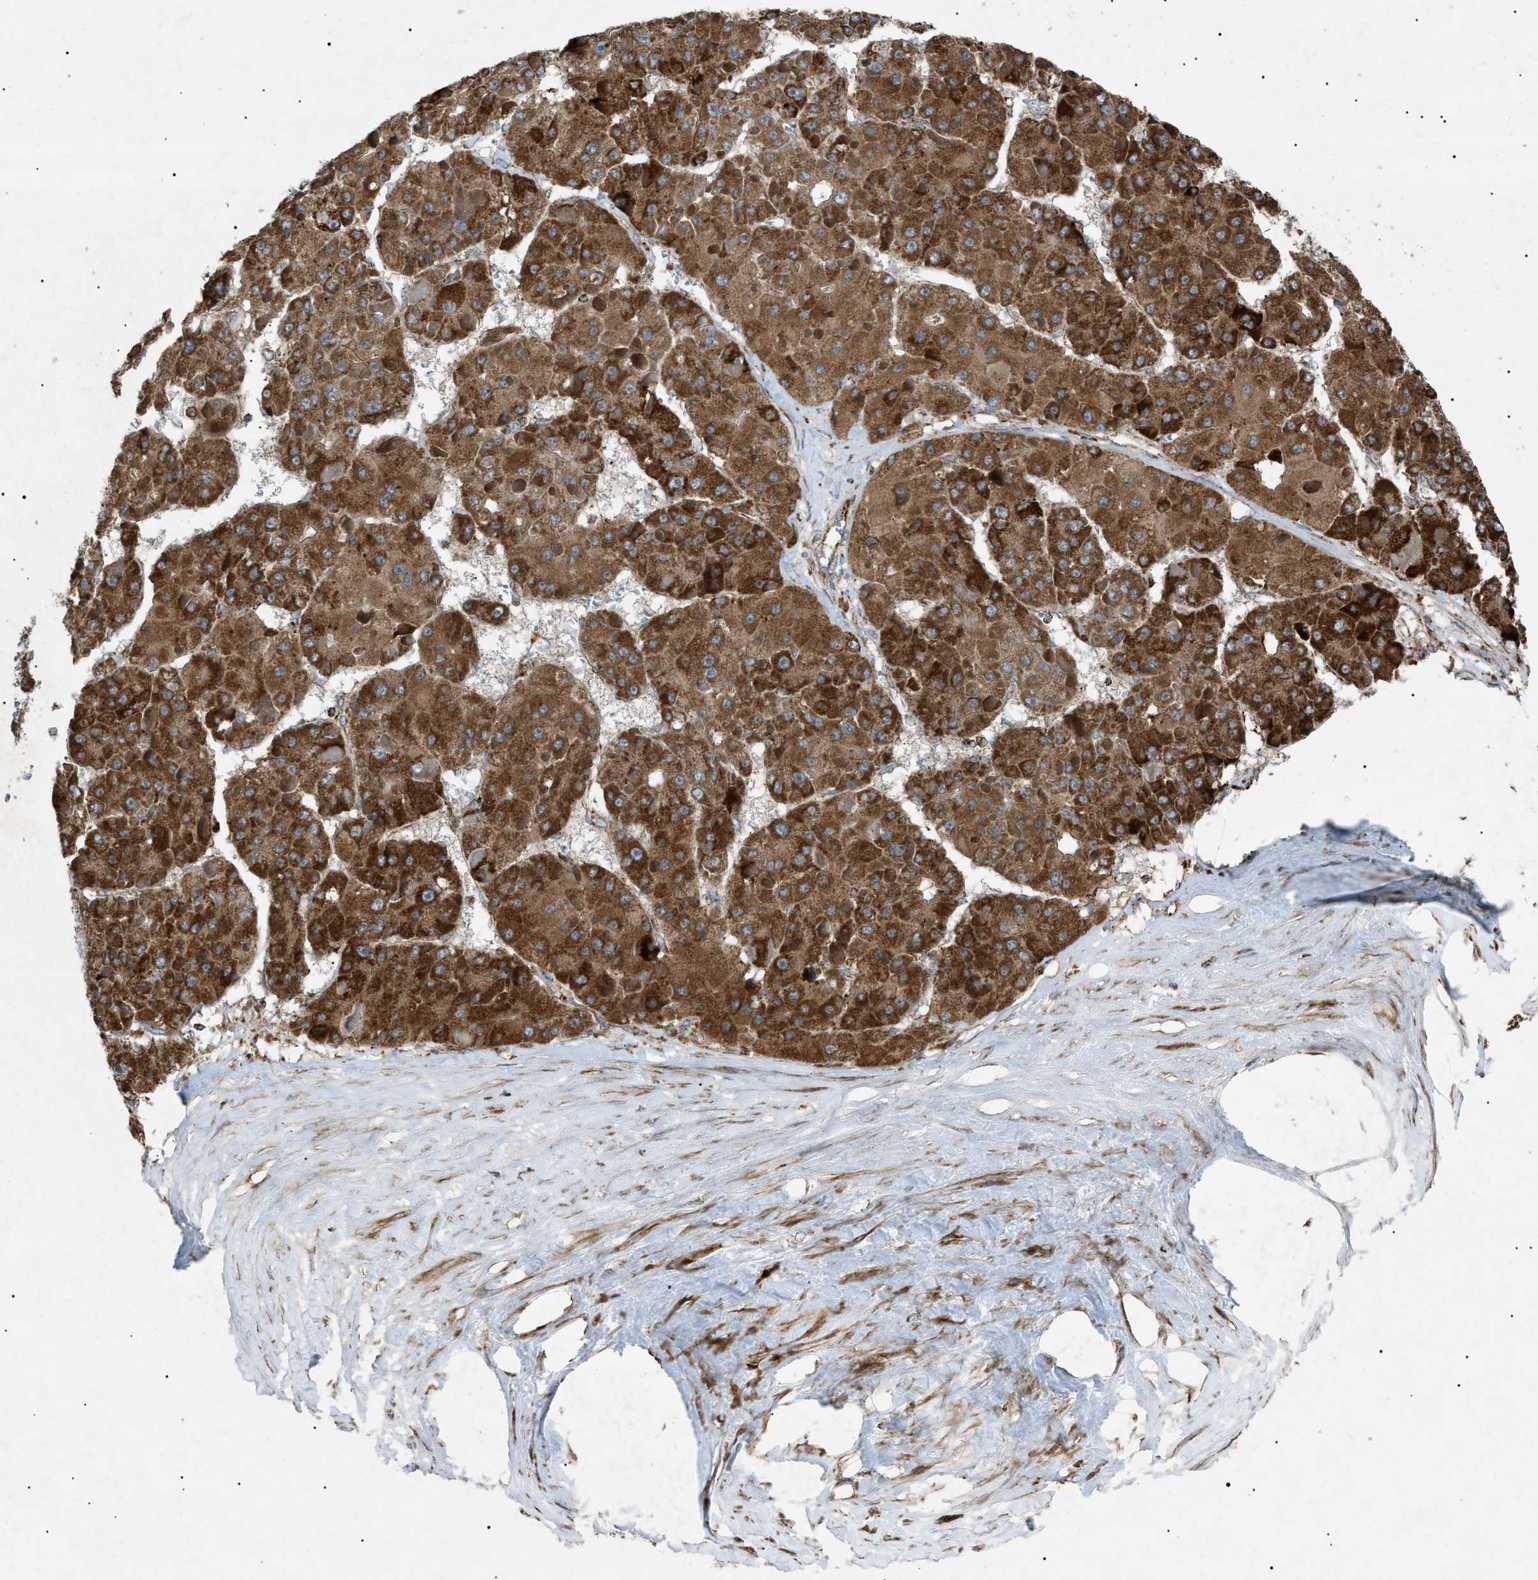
{"staining": {"intensity": "strong", "quantity": ">75%", "location": "cytoplasmic/membranous"}, "tissue": "liver cancer", "cell_type": "Tumor cells", "image_type": "cancer", "snomed": [{"axis": "morphology", "description": "Carcinoma, Hepatocellular, NOS"}, {"axis": "topography", "description": "Liver"}], "caption": "Human liver hepatocellular carcinoma stained with a protein marker reveals strong staining in tumor cells.", "gene": "C1GALT1C1", "patient": {"sex": "female", "age": 73}}